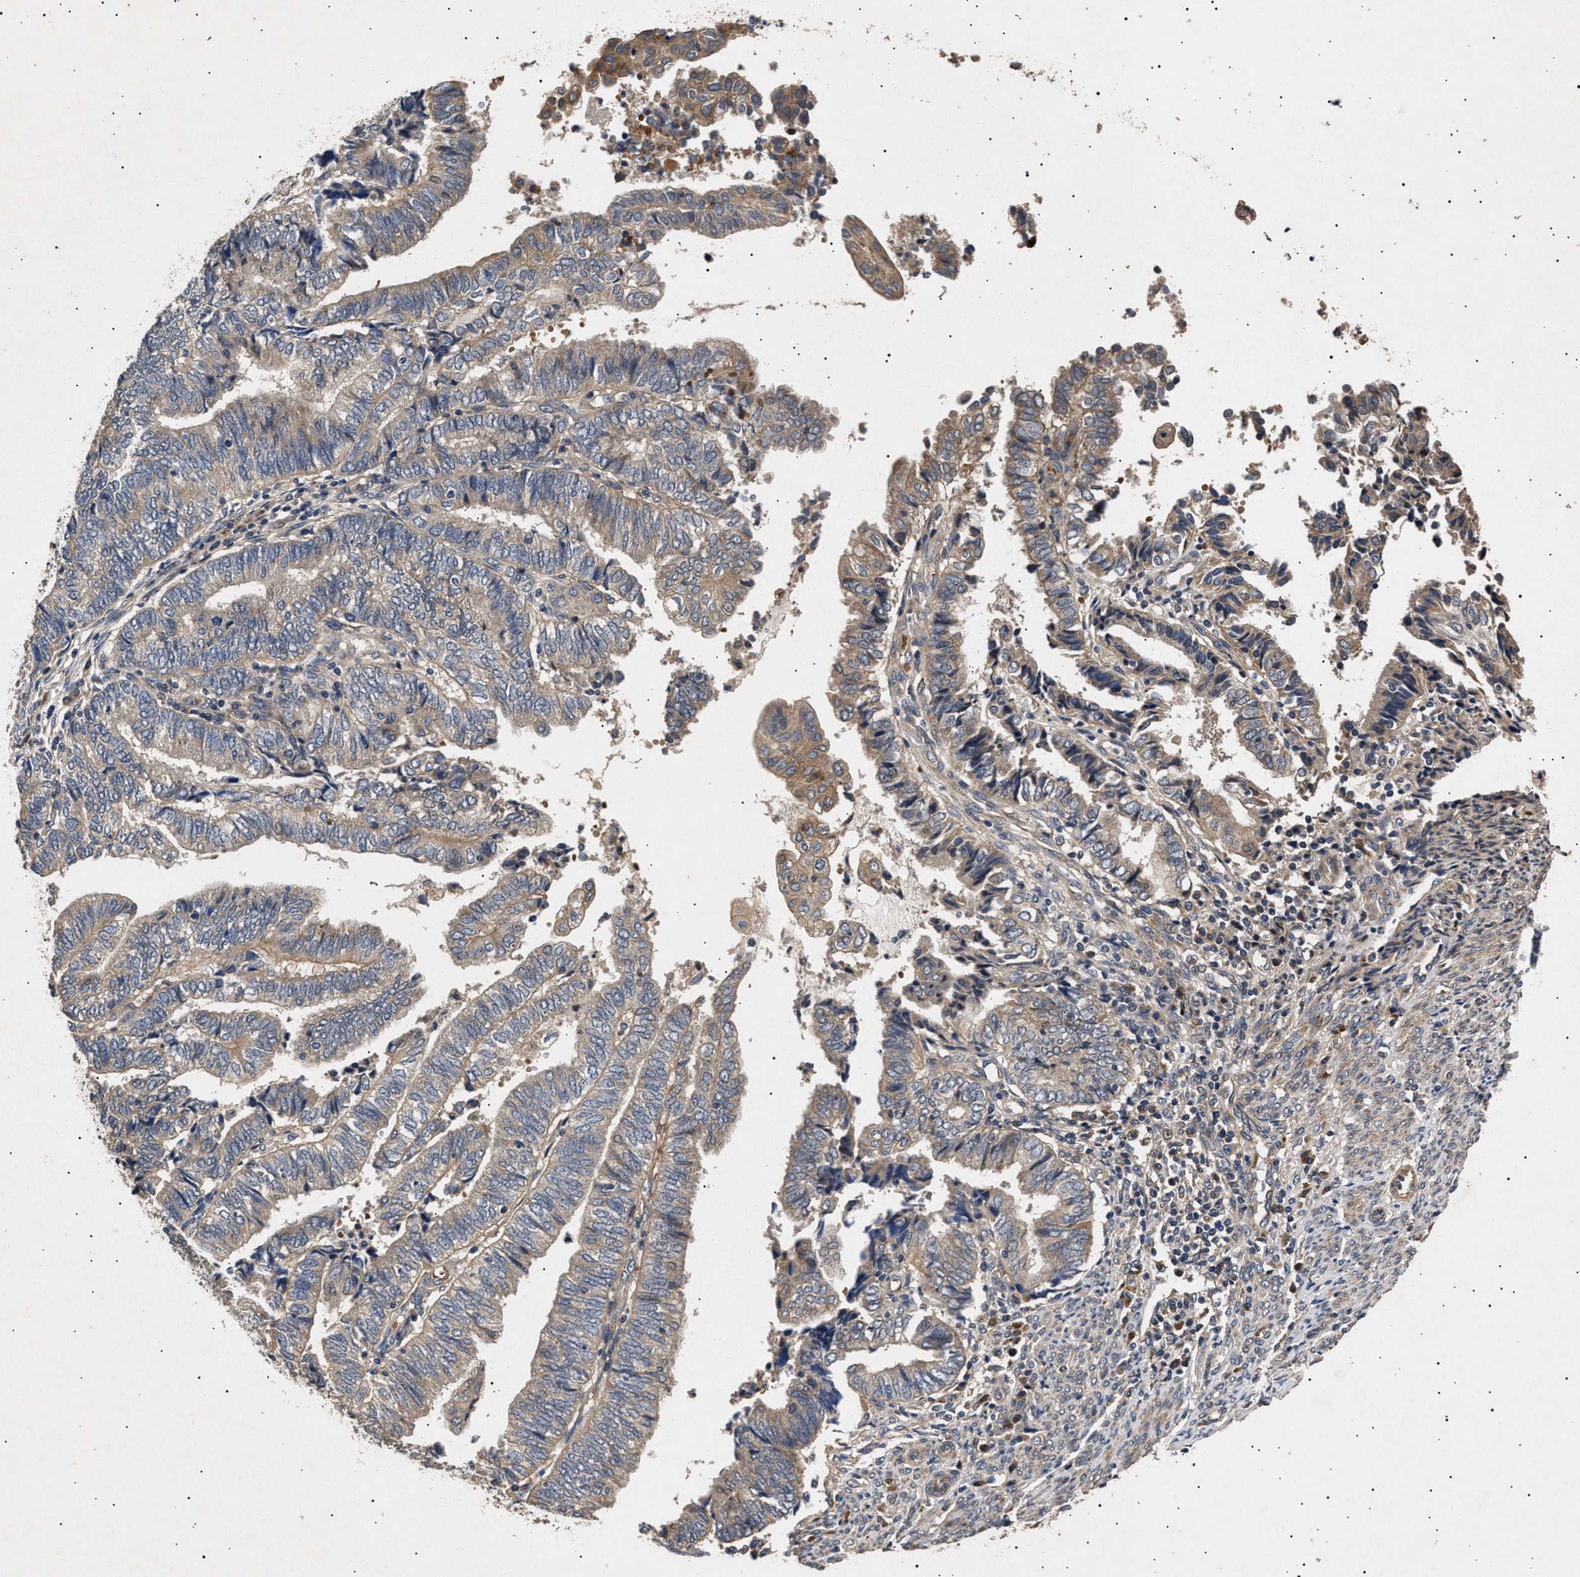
{"staining": {"intensity": "weak", "quantity": "25%-75%", "location": "cytoplasmic/membranous"}, "tissue": "endometrial cancer", "cell_type": "Tumor cells", "image_type": "cancer", "snomed": [{"axis": "morphology", "description": "Adenocarcinoma, NOS"}, {"axis": "topography", "description": "Uterus"}, {"axis": "topography", "description": "Endometrium"}], "caption": "Immunohistochemical staining of human endometrial cancer (adenocarcinoma) exhibits low levels of weak cytoplasmic/membranous protein positivity in approximately 25%-75% of tumor cells.", "gene": "ITGB5", "patient": {"sex": "female", "age": 70}}